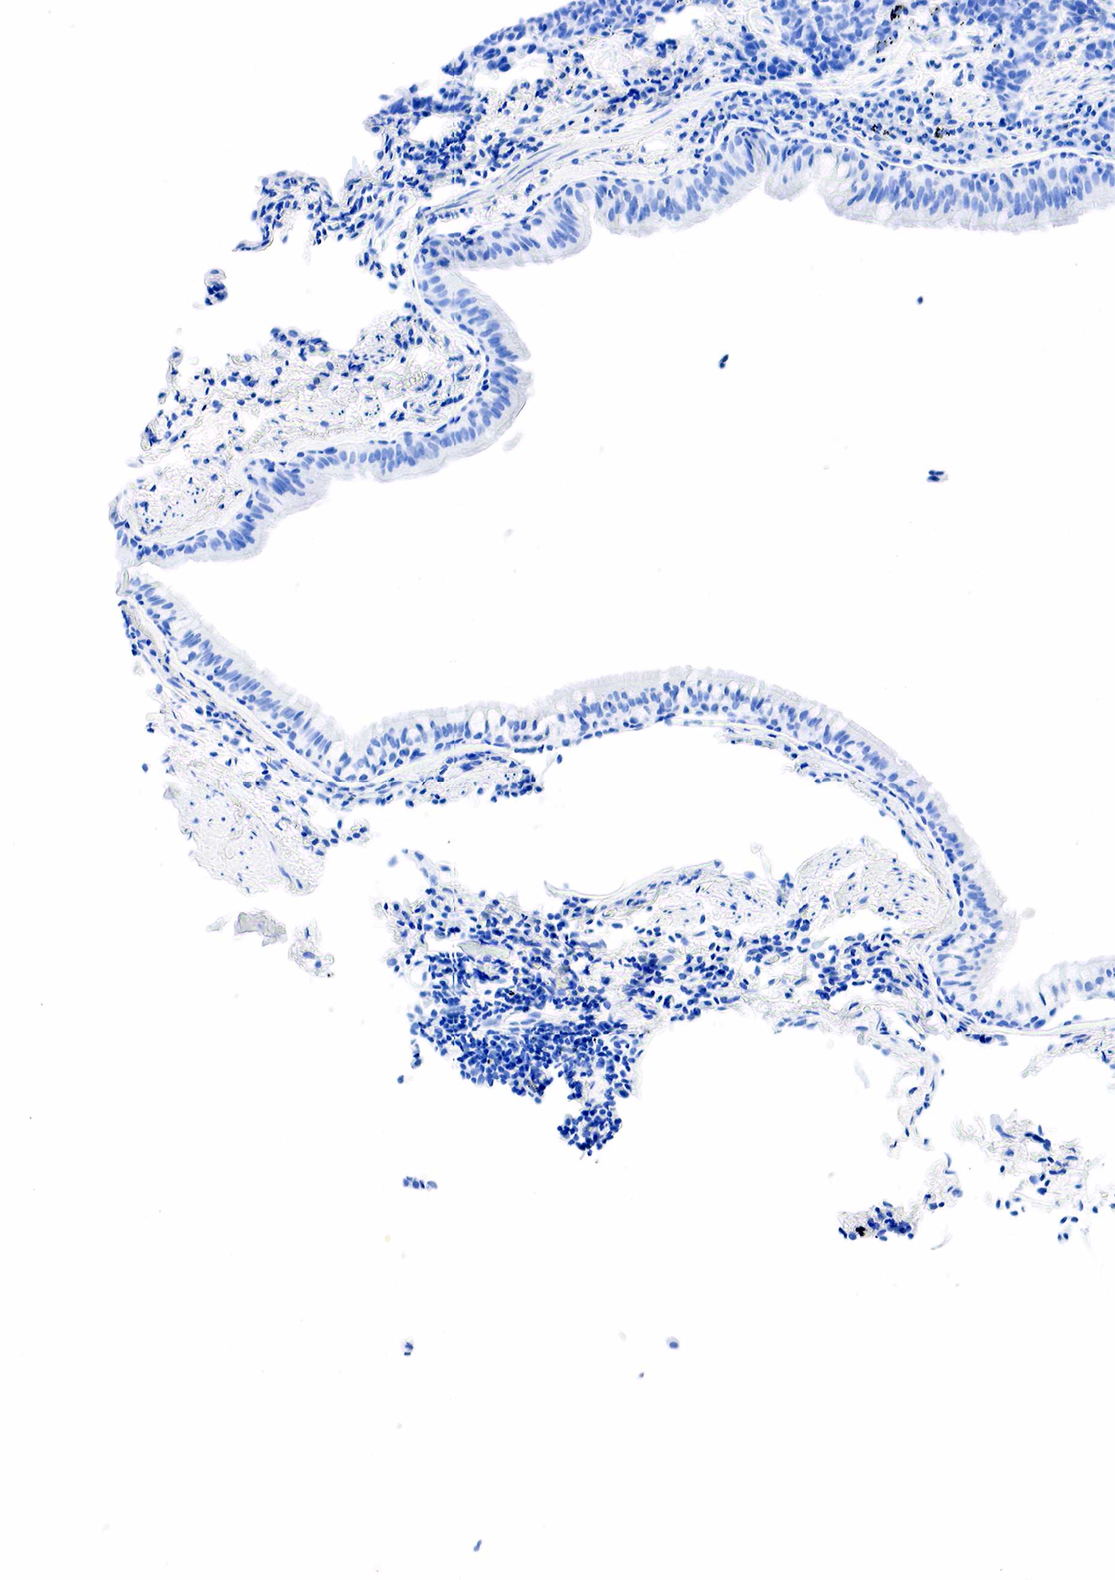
{"staining": {"intensity": "negative", "quantity": "none", "location": "none"}, "tissue": "lung cancer", "cell_type": "Tumor cells", "image_type": "cancer", "snomed": [{"axis": "morphology", "description": "Neoplasm, malignant, NOS"}, {"axis": "topography", "description": "Lung"}], "caption": "Photomicrograph shows no significant protein positivity in tumor cells of neoplasm (malignant) (lung).", "gene": "PTH", "patient": {"sex": "female", "age": 75}}